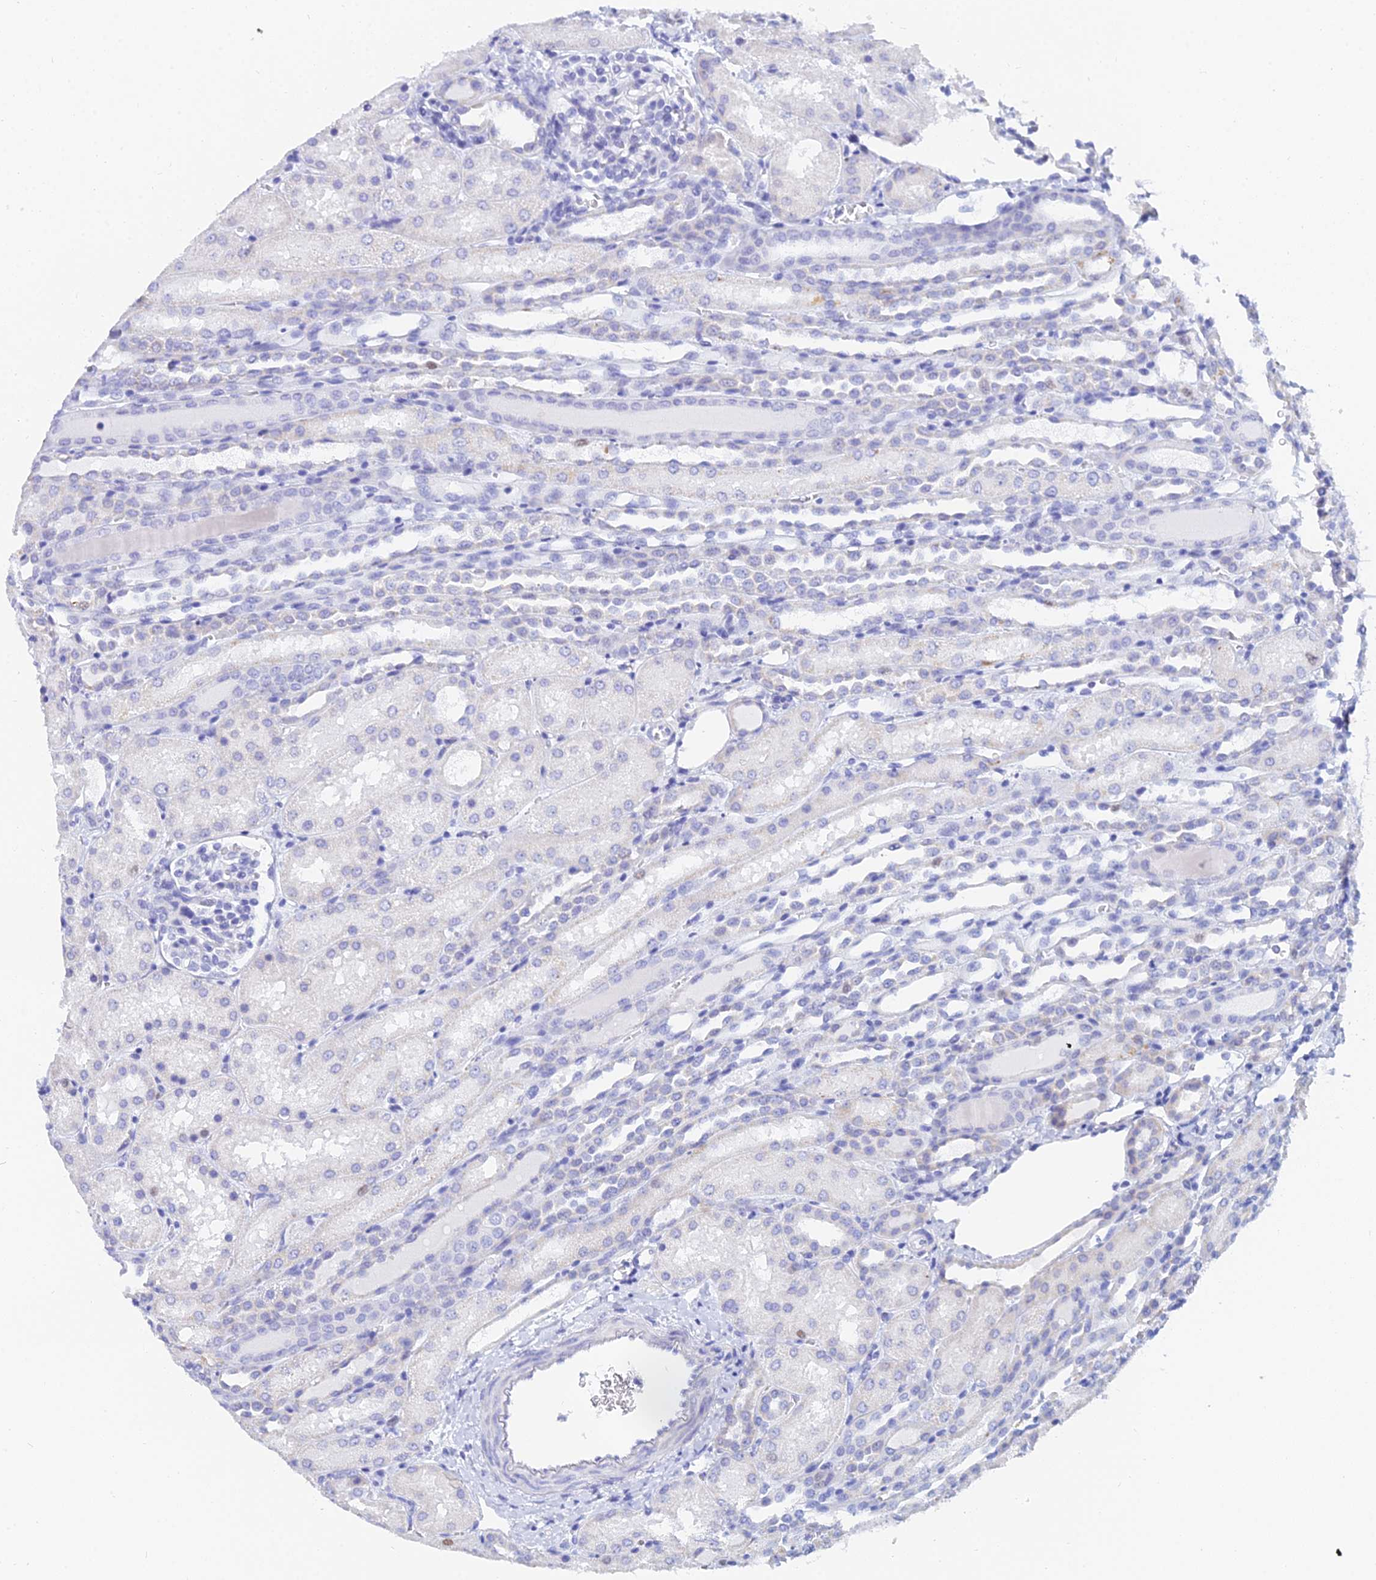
{"staining": {"intensity": "negative", "quantity": "none", "location": "none"}, "tissue": "kidney", "cell_type": "Cells in glomeruli", "image_type": "normal", "snomed": [{"axis": "morphology", "description": "Normal tissue, NOS"}, {"axis": "topography", "description": "Kidney"}], "caption": "A high-resolution image shows IHC staining of normal kidney, which reveals no significant expression in cells in glomeruli. (Immunohistochemistry (ihc), brightfield microscopy, high magnification).", "gene": "MCM2", "patient": {"sex": "male", "age": 1}}